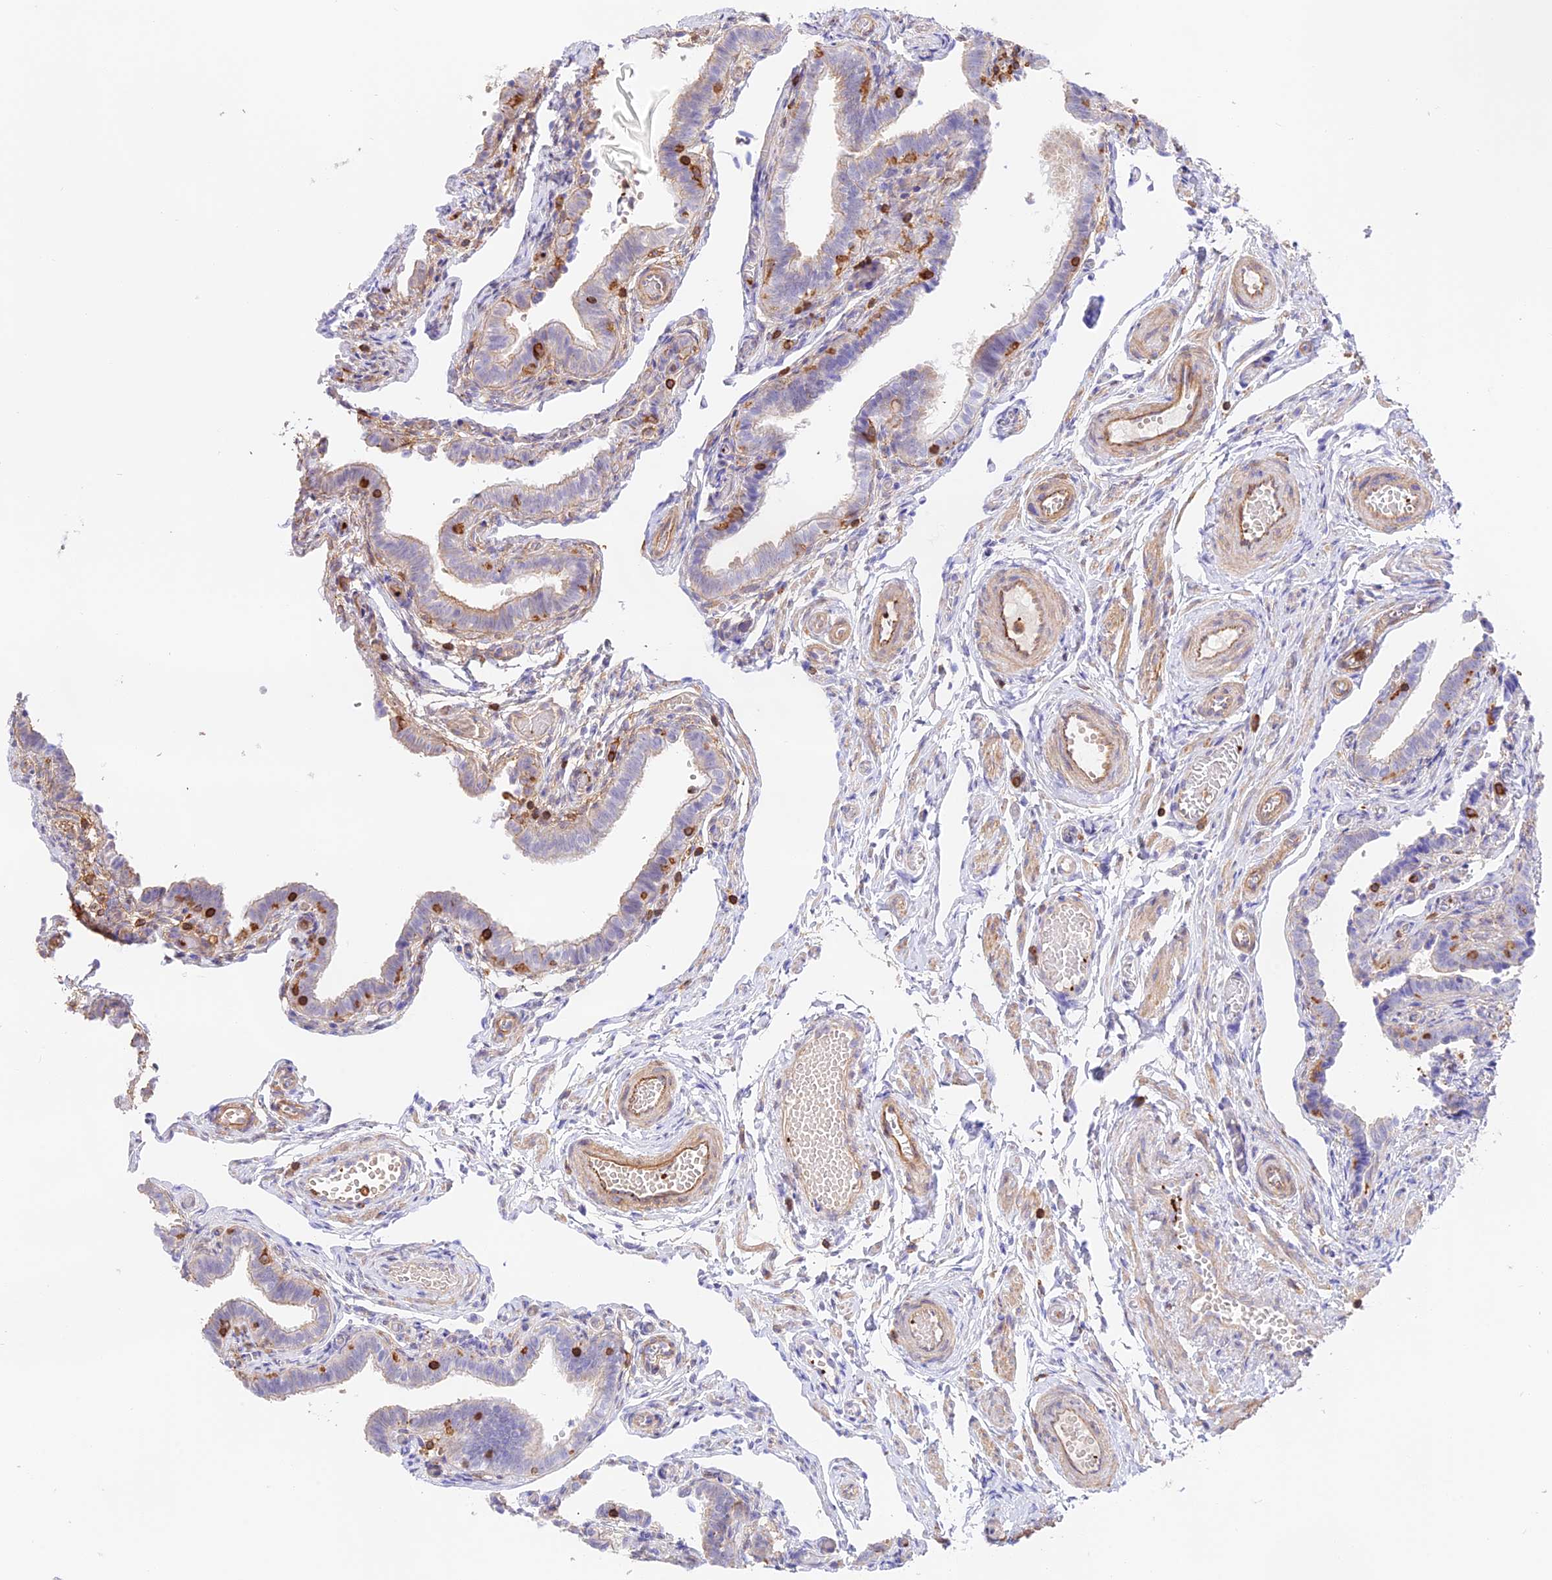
{"staining": {"intensity": "weak", "quantity": "<25%", "location": "cytoplasmic/membranous"}, "tissue": "fallopian tube", "cell_type": "Glandular cells", "image_type": "normal", "snomed": [{"axis": "morphology", "description": "Normal tissue, NOS"}, {"axis": "topography", "description": "Fallopian tube"}], "caption": "This is an immunohistochemistry micrograph of unremarkable human fallopian tube. There is no staining in glandular cells.", "gene": "DENND1C", "patient": {"sex": "female", "age": 36}}